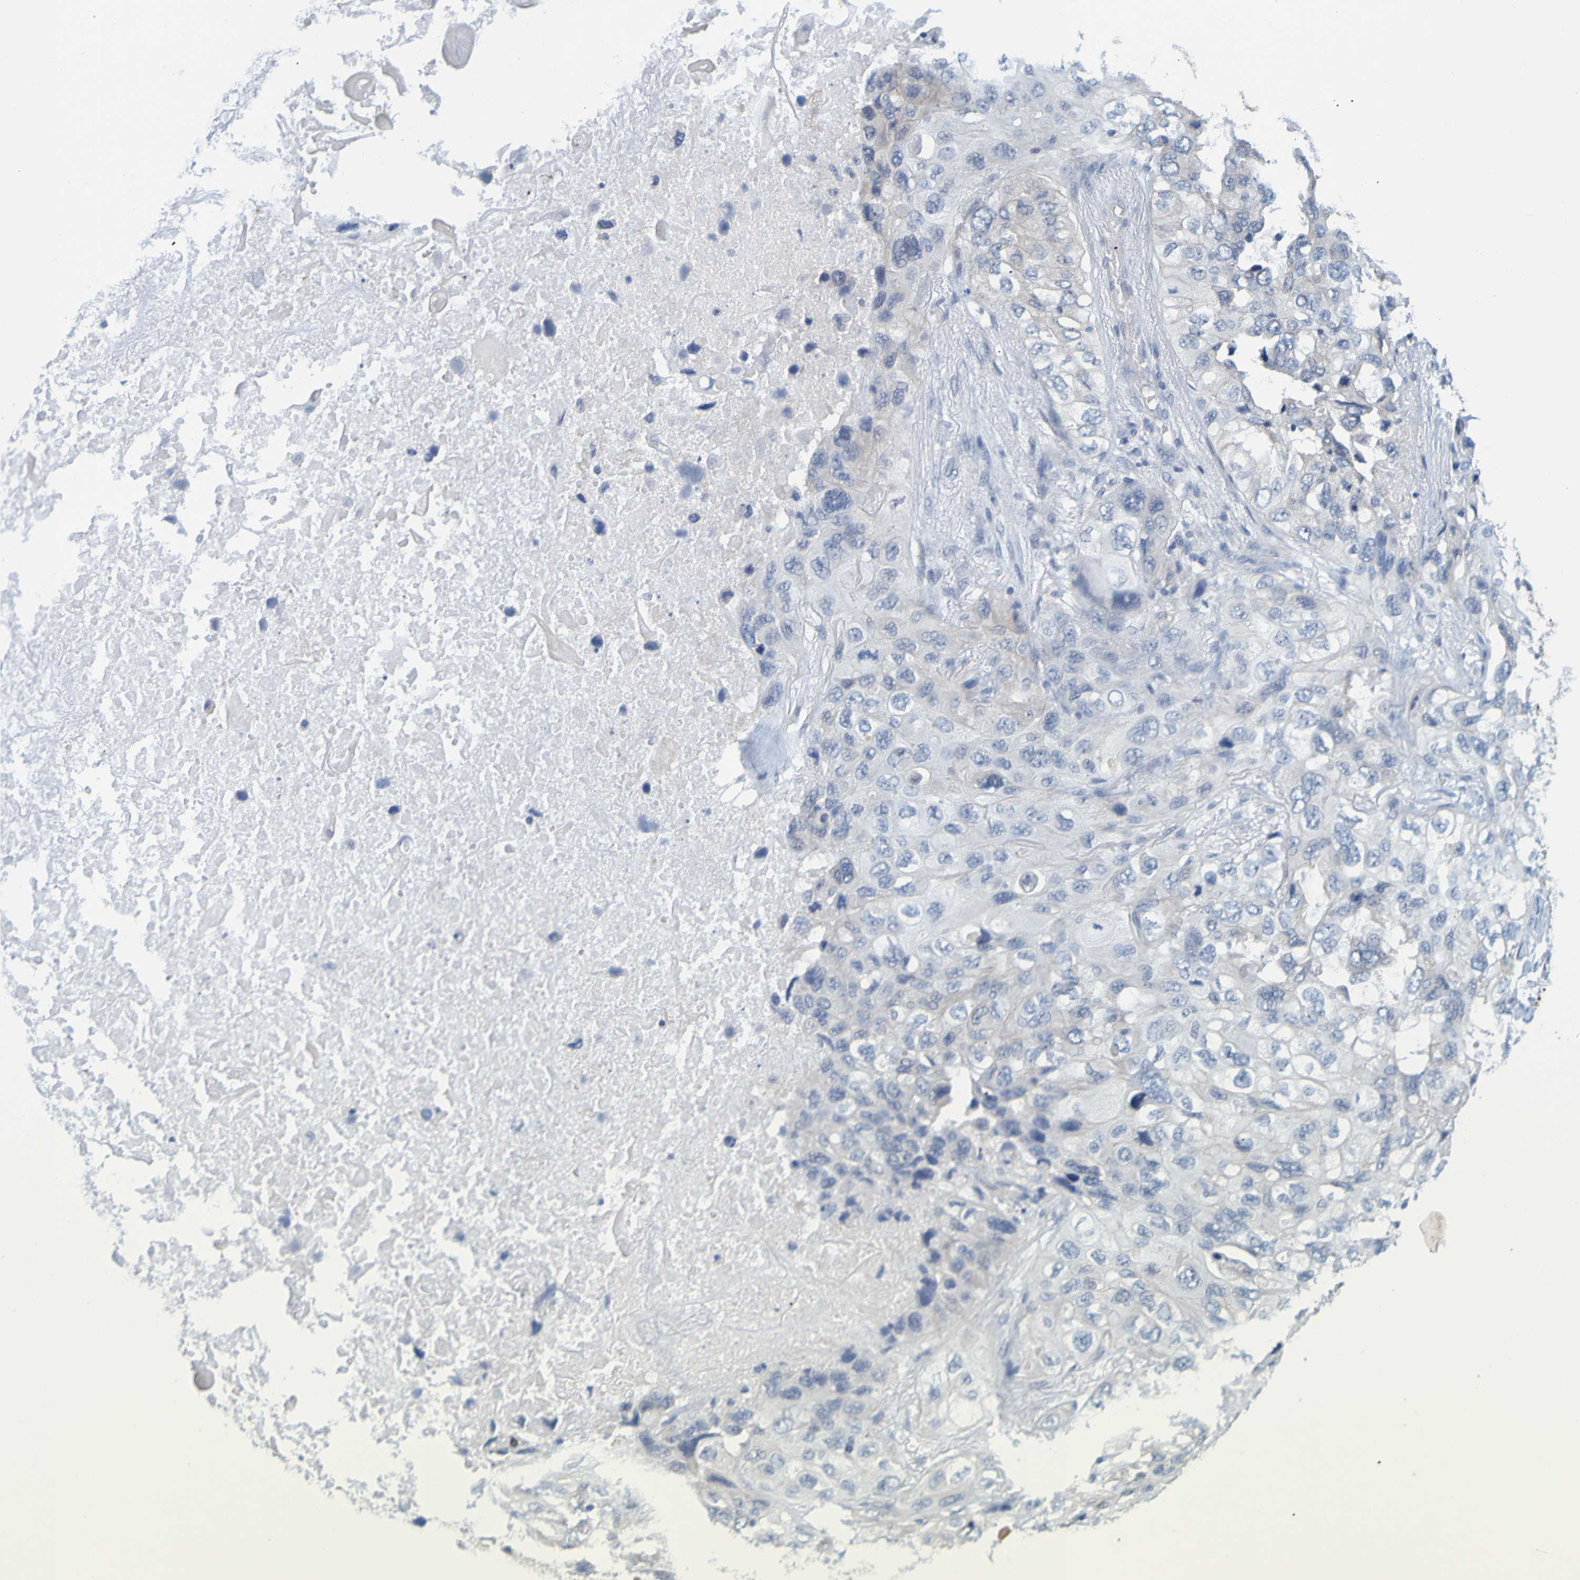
{"staining": {"intensity": "negative", "quantity": "none", "location": "none"}, "tissue": "lung cancer", "cell_type": "Tumor cells", "image_type": "cancer", "snomed": [{"axis": "morphology", "description": "Squamous cell carcinoma, NOS"}, {"axis": "topography", "description": "Lung"}], "caption": "Tumor cells are negative for brown protein staining in squamous cell carcinoma (lung).", "gene": "ENDOU", "patient": {"sex": "female", "age": 73}}